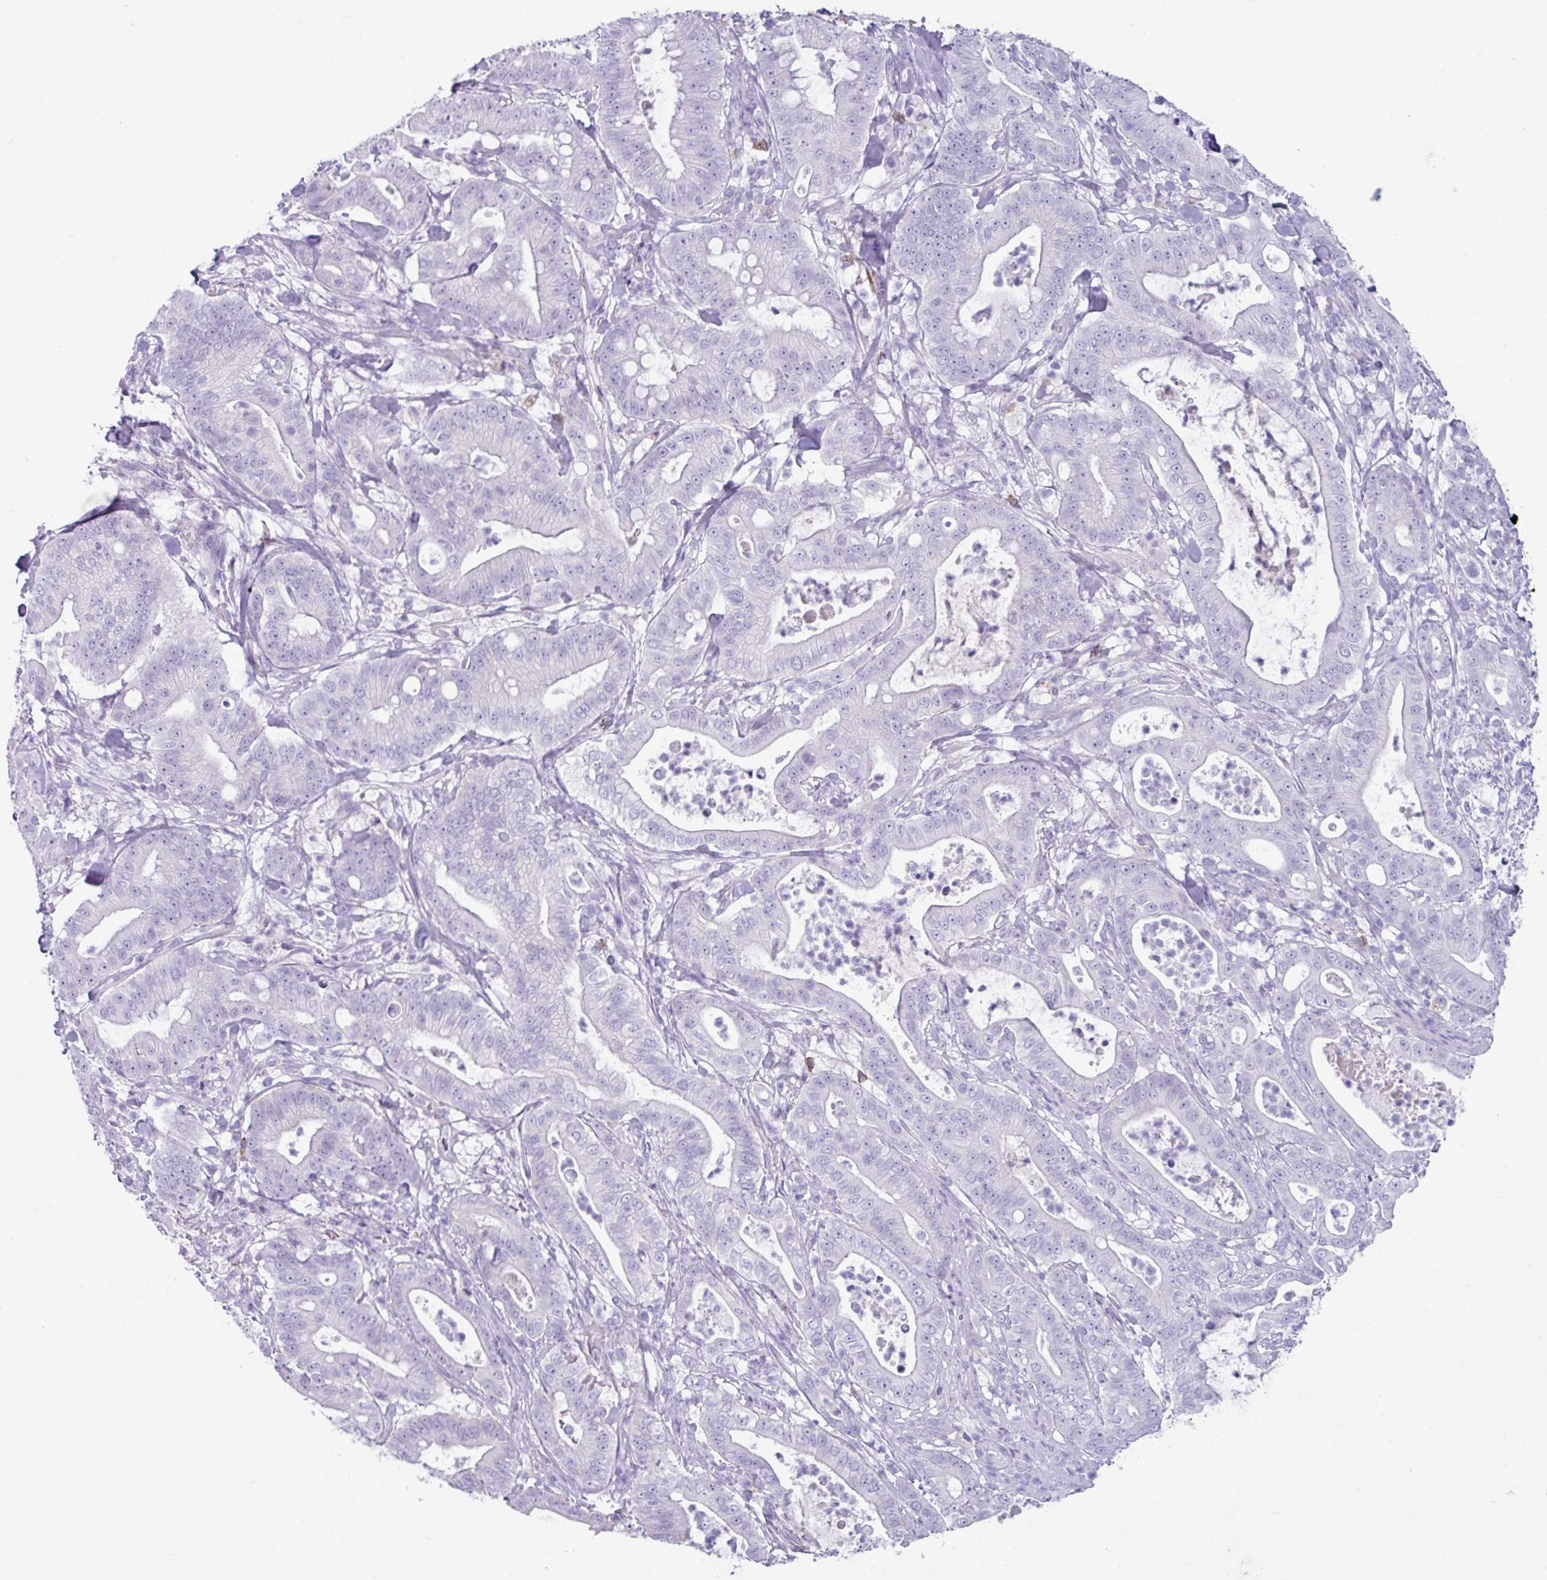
{"staining": {"intensity": "negative", "quantity": "none", "location": "none"}, "tissue": "pancreatic cancer", "cell_type": "Tumor cells", "image_type": "cancer", "snomed": [{"axis": "morphology", "description": "Adenocarcinoma, NOS"}, {"axis": "topography", "description": "Pancreas"}], "caption": "Immunohistochemistry (IHC) photomicrograph of pancreatic cancer stained for a protein (brown), which reveals no expression in tumor cells. (Immunohistochemistry (IHC), brightfield microscopy, high magnification).", "gene": "ZNF524", "patient": {"sex": "male", "age": 71}}